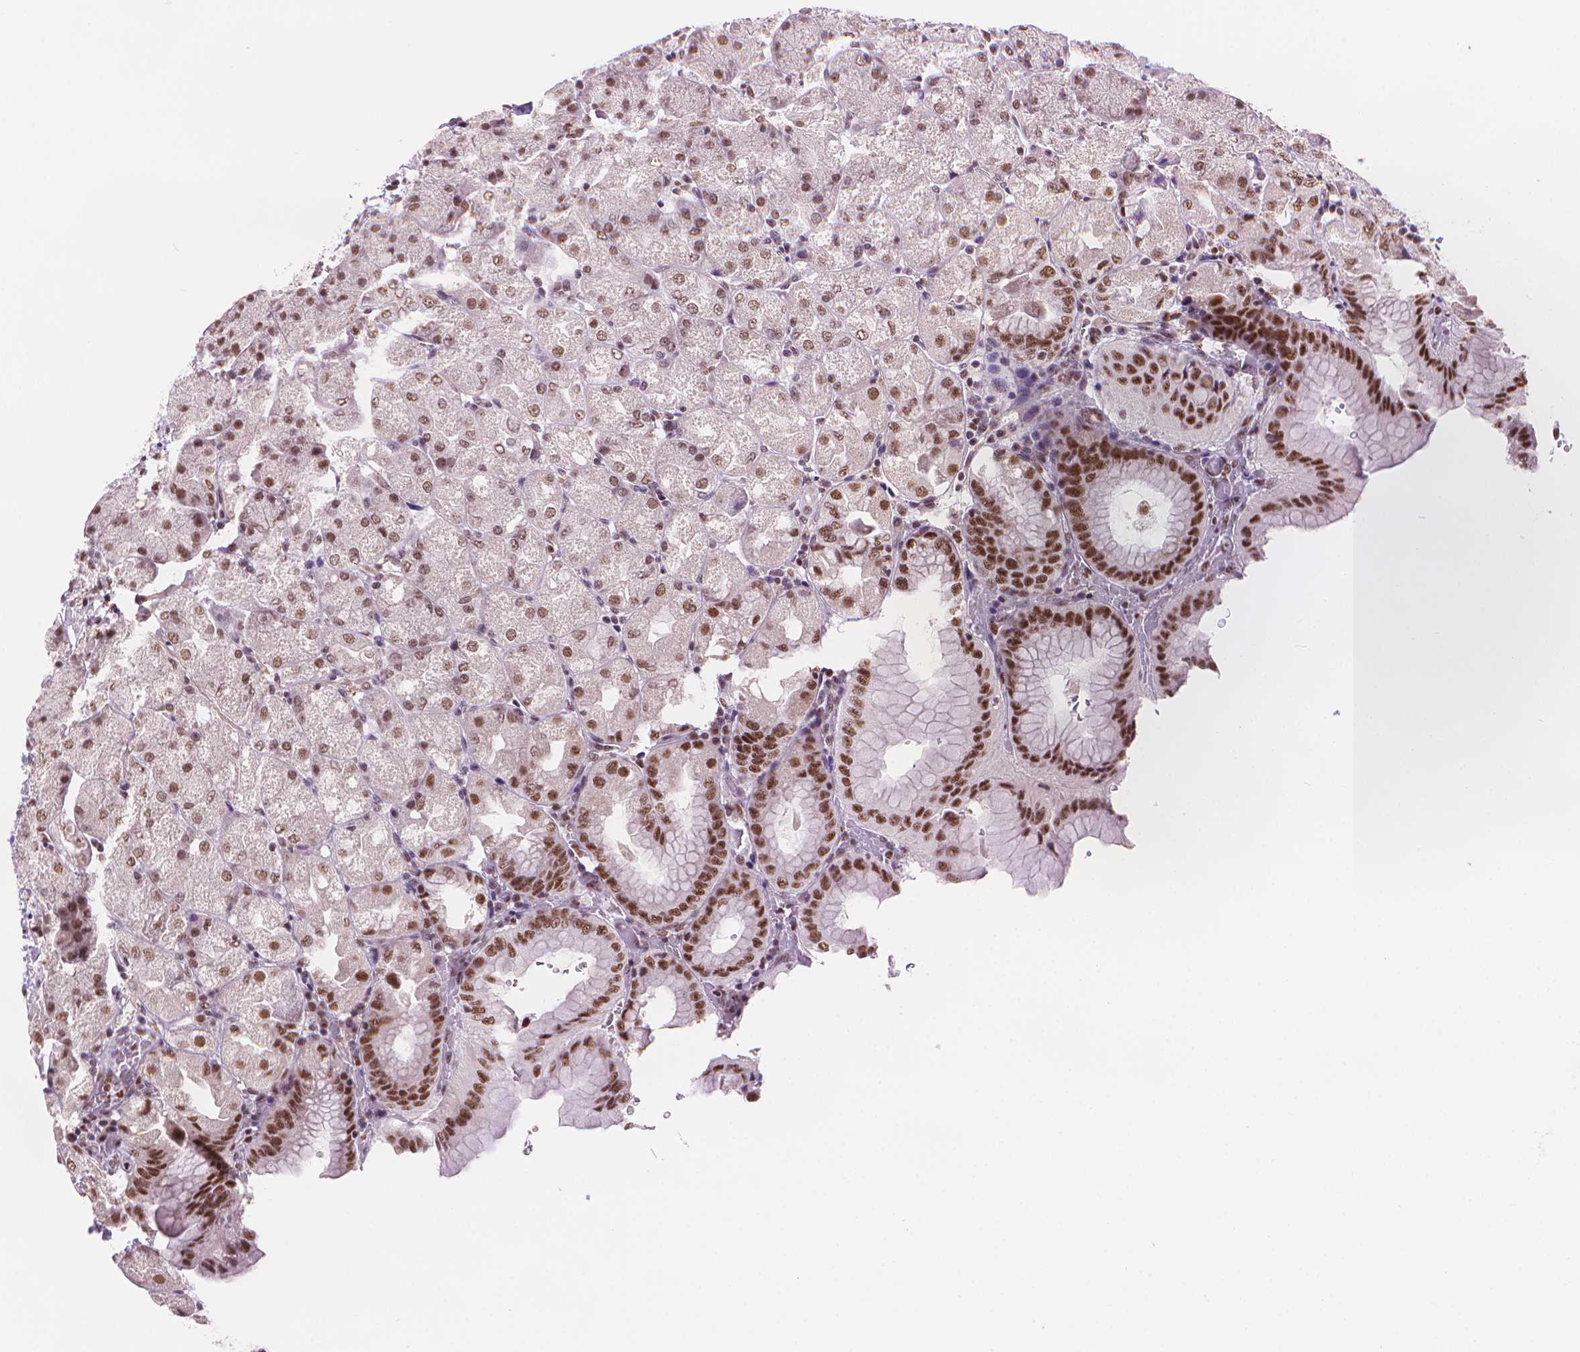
{"staining": {"intensity": "strong", "quantity": "<25%", "location": "nuclear"}, "tissue": "stomach", "cell_type": "Glandular cells", "image_type": "normal", "snomed": [{"axis": "morphology", "description": "Normal tissue, NOS"}, {"axis": "topography", "description": "Stomach, upper"}, {"axis": "topography", "description": "Stomach"}, {"axis": "topography", "description": "Stomach, lower"}], "caption": "A medium amount of strong nuclear positivity is seen in approximately <25% of glandular cells in benign stomach. (DAB = brown stain, brightfield microscopy at high magnification).", "gene": "UBN1", "patient": {"sex": "male", "age": 62}}